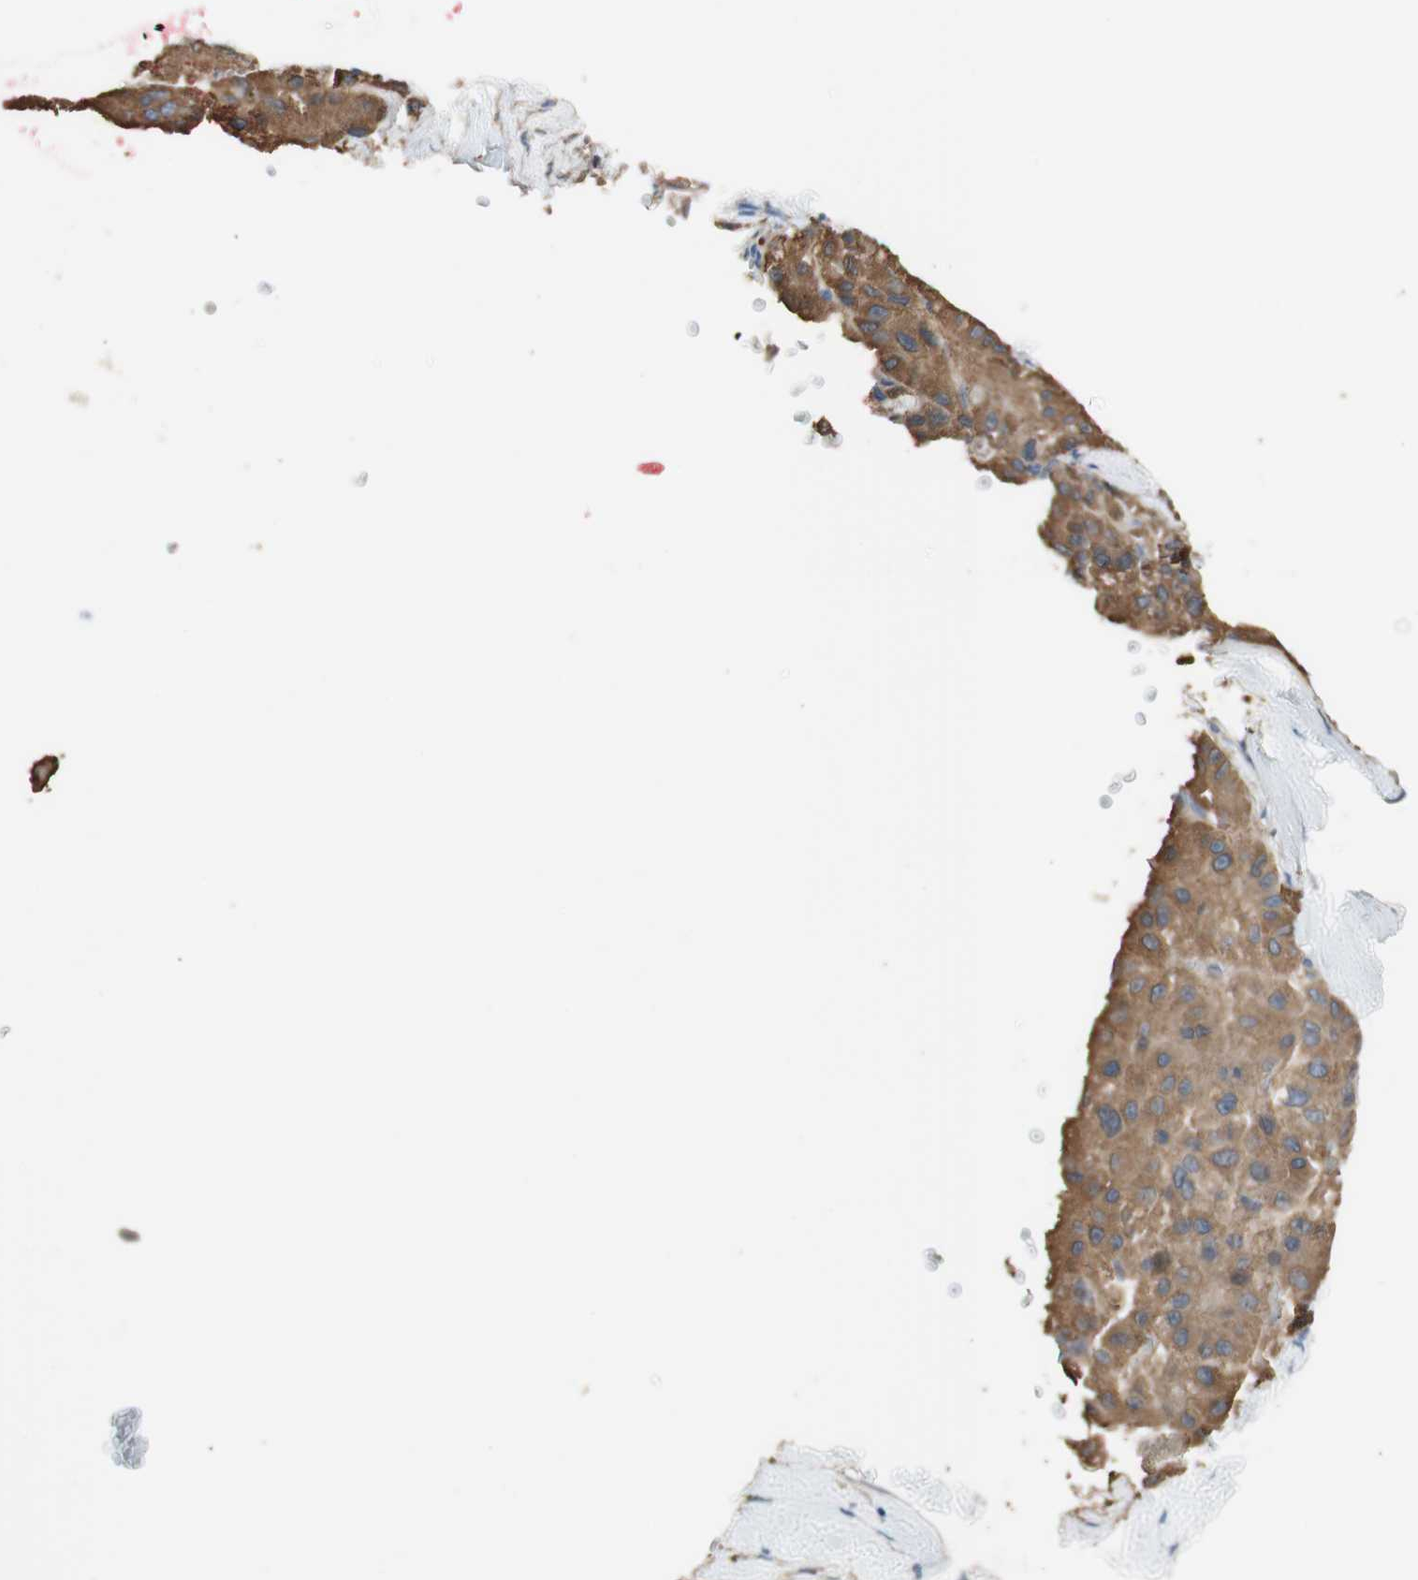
{"staining": {"intensity": "moderate", "quantity": ">75%", "location": "cytoplasmic/membranous"}, "tissue": "liver cancer", "cell_type": "Tumor cells", "image_type": "cancer", "snomed": [{"axis": "morphology", "description": "Carcinoma, Hepatocellular, NOS"}, {"axis": "topography", "description": "Liver"}], "caption": "Brown immunohistochemical staining in human hepatocellular carcinoma (liver) reveals moderate cytoplasmic/membranous staining in about >75% of tumor cells. The staining is performed using DAB (3,3'-diaminobenzidine) brown chromogen to label protein expression. The nuclei are counter-stained blue using hematoxylin.", "gene": "ALDH1A2", "patient": {"sex": "male", "age": 80}}